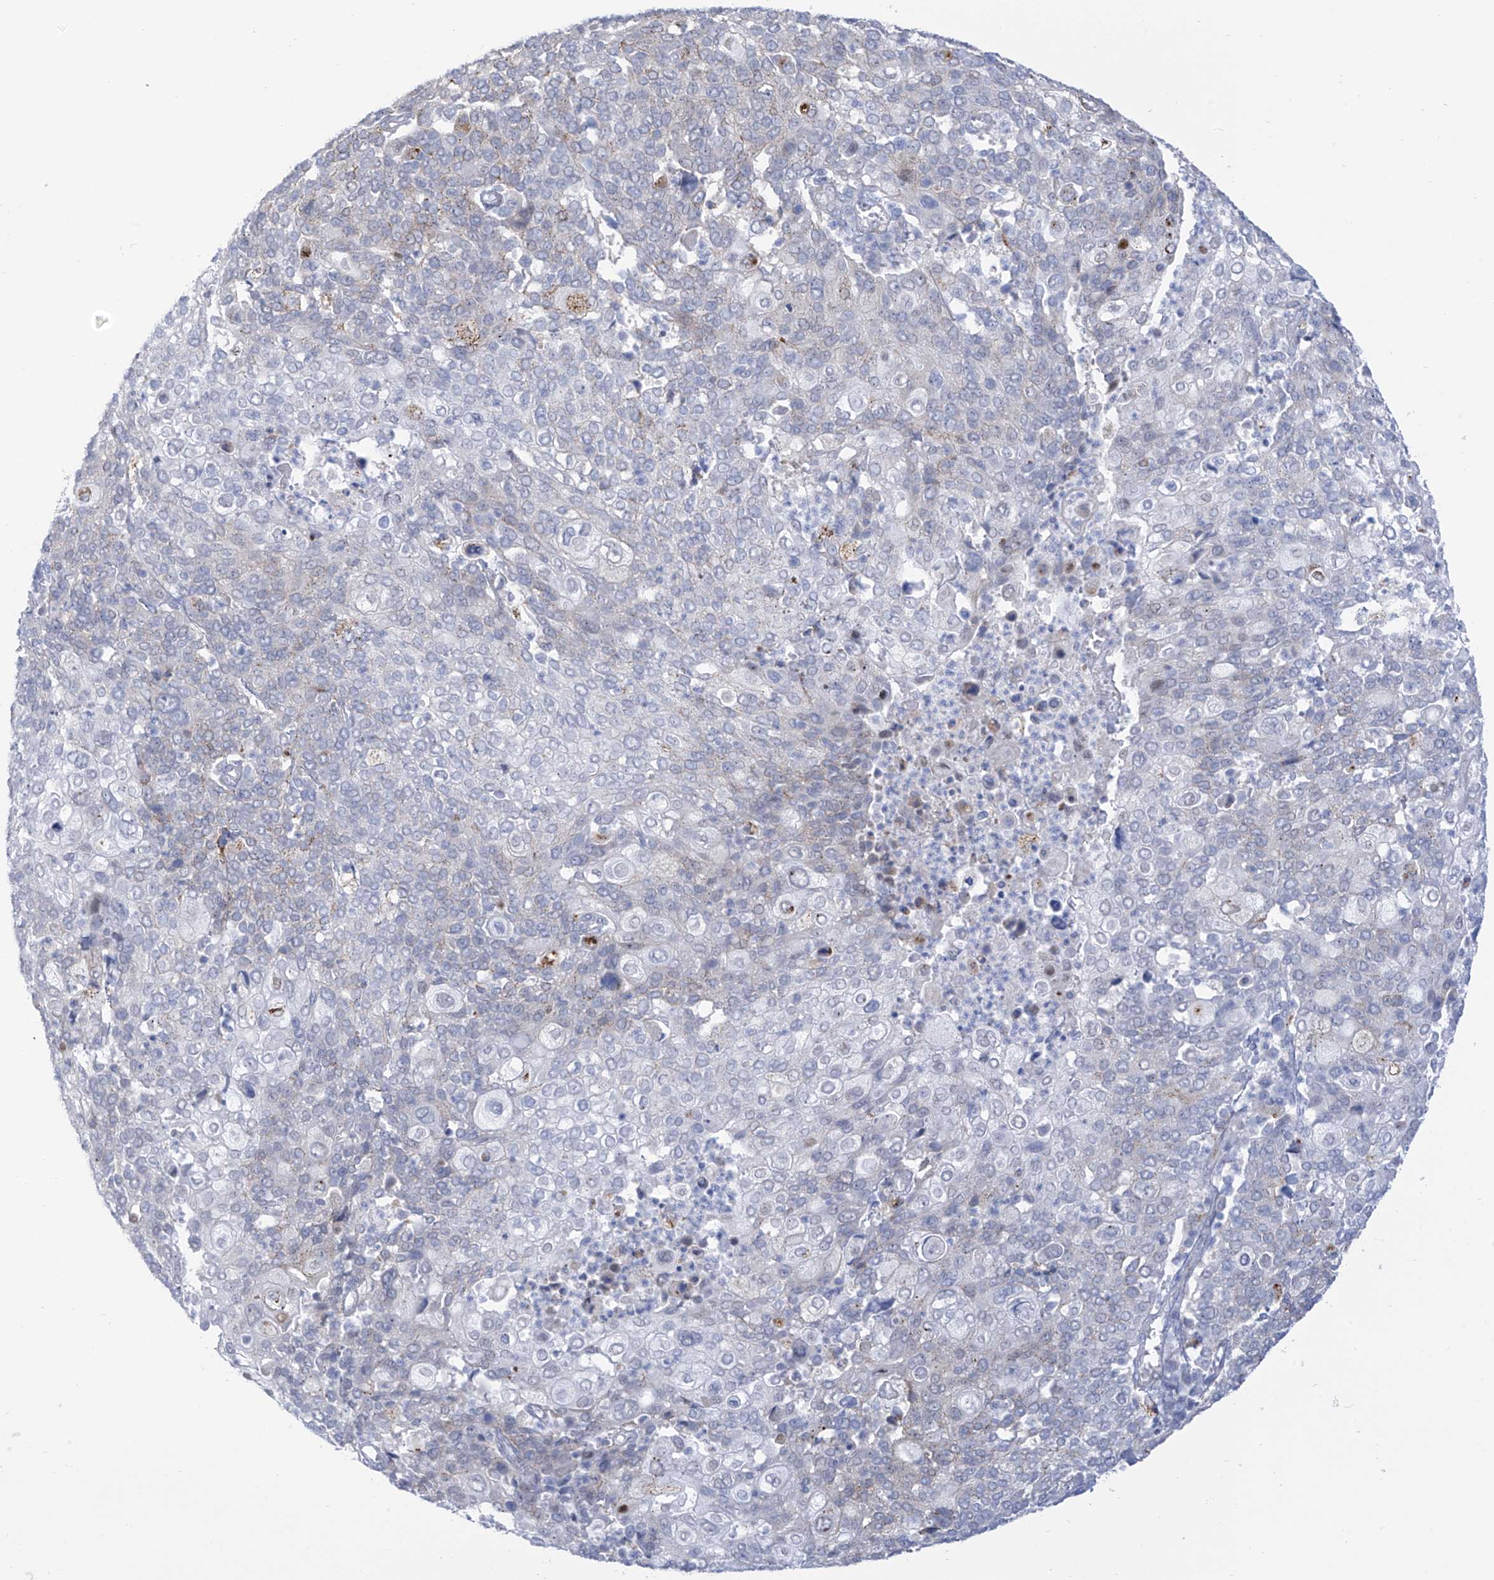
{"staining": {"intensity": "weak", "quantity": "<25%", "location": "cytoplasmic/membranous"}, "tissue": "cervical cancer", "cell_type": "Tumor cells", "image_type": "cancer", "snomed": [{"axis": "morphology", "description": "Squamous cell carcinoma, NOS"}, {"axis": "topography", "description": "Cervix"}], "caption": "Tumor cells show no significant protein expression in squamous cell carcinoma (cervical).", "gene": "PSPH", "patient": {"sex": "female", "age": 40}}